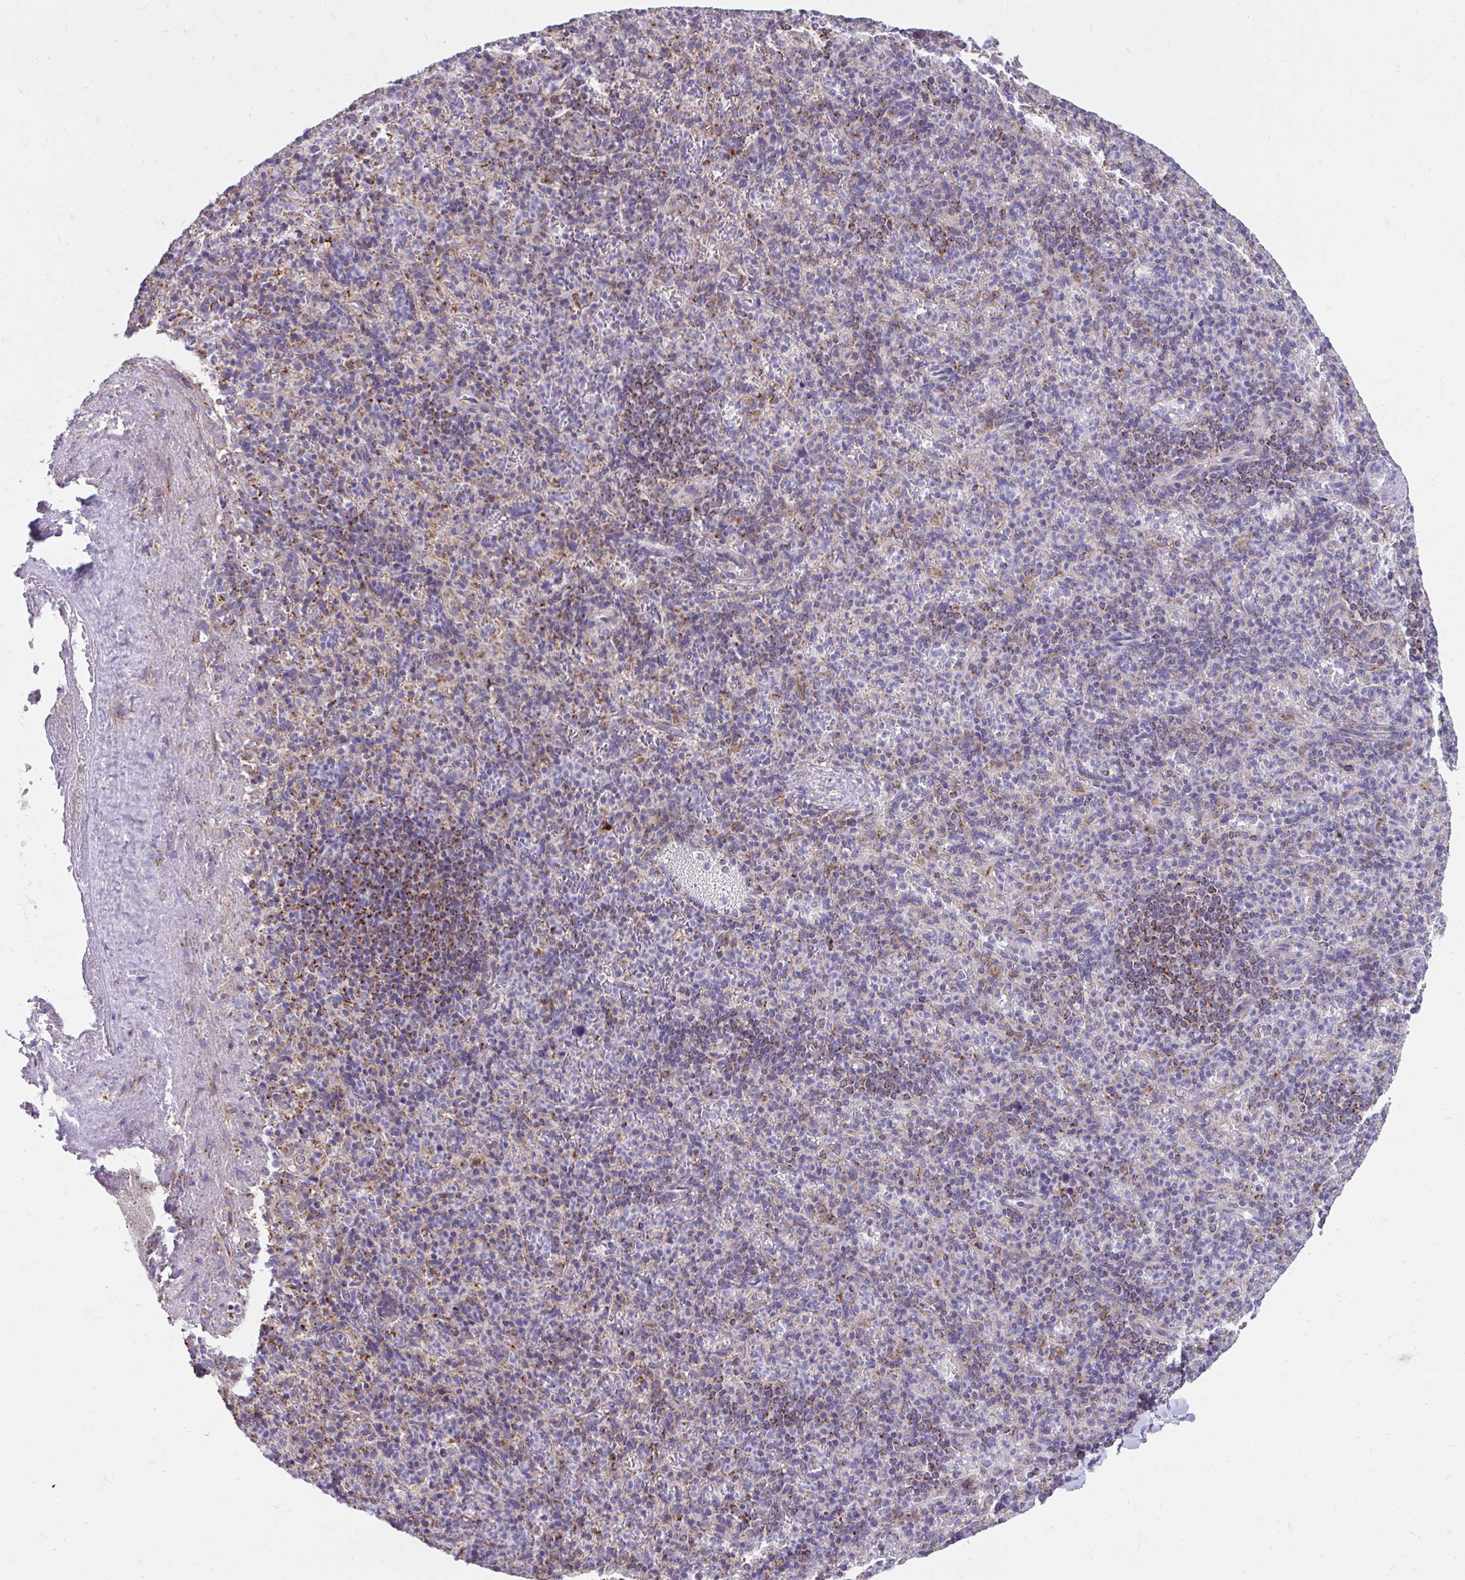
{"staining": {"intensity": "weak", "quantity": "<25%", "location": "cytoplasmic/membranous"}, "tissue": "spleen", "cell_type": "Cells in red pulp", "image_type": "normal", "snomed": [{"axis": "morphology", "description": "Normal tissue, NOS"}, {"axis": "topography", "description": "Spleen"}], "caption": "Spleen was stained to show a protein in brown. There is no significant staining in cells in red pulp. (Stains: DAB IHC with hematoxylin counter stain, Microscopy: brightfield microscopy at high magnification).", "gene": "LINGO4", "patient": {"sex": "female", "age": 74}}